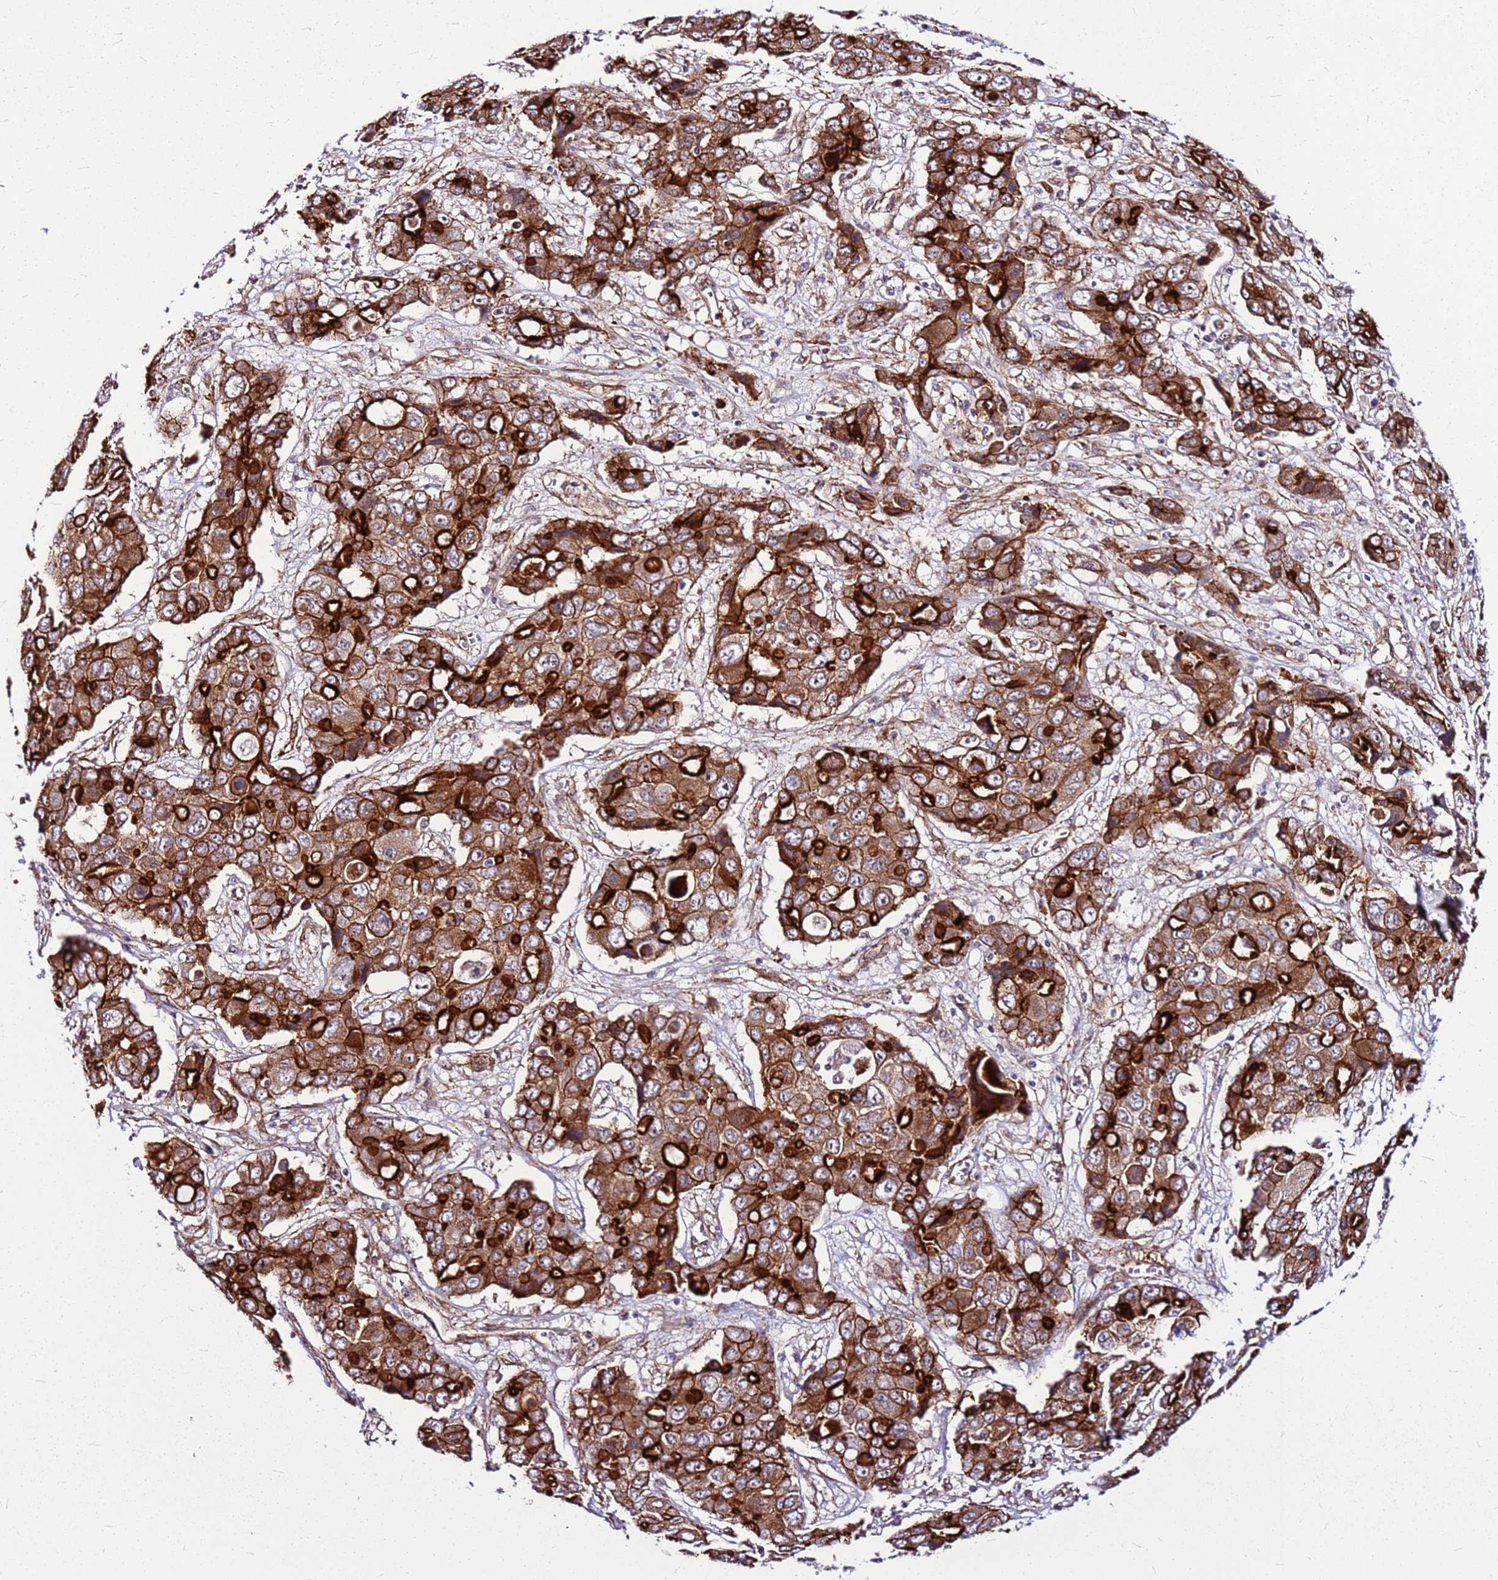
{"staining": {"intensity": "strong", "quantity": ">75%", "location": "cytoplasmic/membranous"}, "tissue": "liver cancer", "cell_type": "Tumor cells", "image_type": "cancer", "snomed": [{"axis": "morphology", "description": "Cholangiocarcinoma"}, {"axis": "topography", "description": "Liver"}], "caption": "Protein staining of cholangiocarcinoma (liver) tissue shows strong cytoplasmic/membranous positivity in about >75% of tumor cells. Immunohistochemistry stains the protein in brown and the nuclei are stained blue.", "gene": "TOPAZ1", "patient": {"sex": "male", "age": 67}}